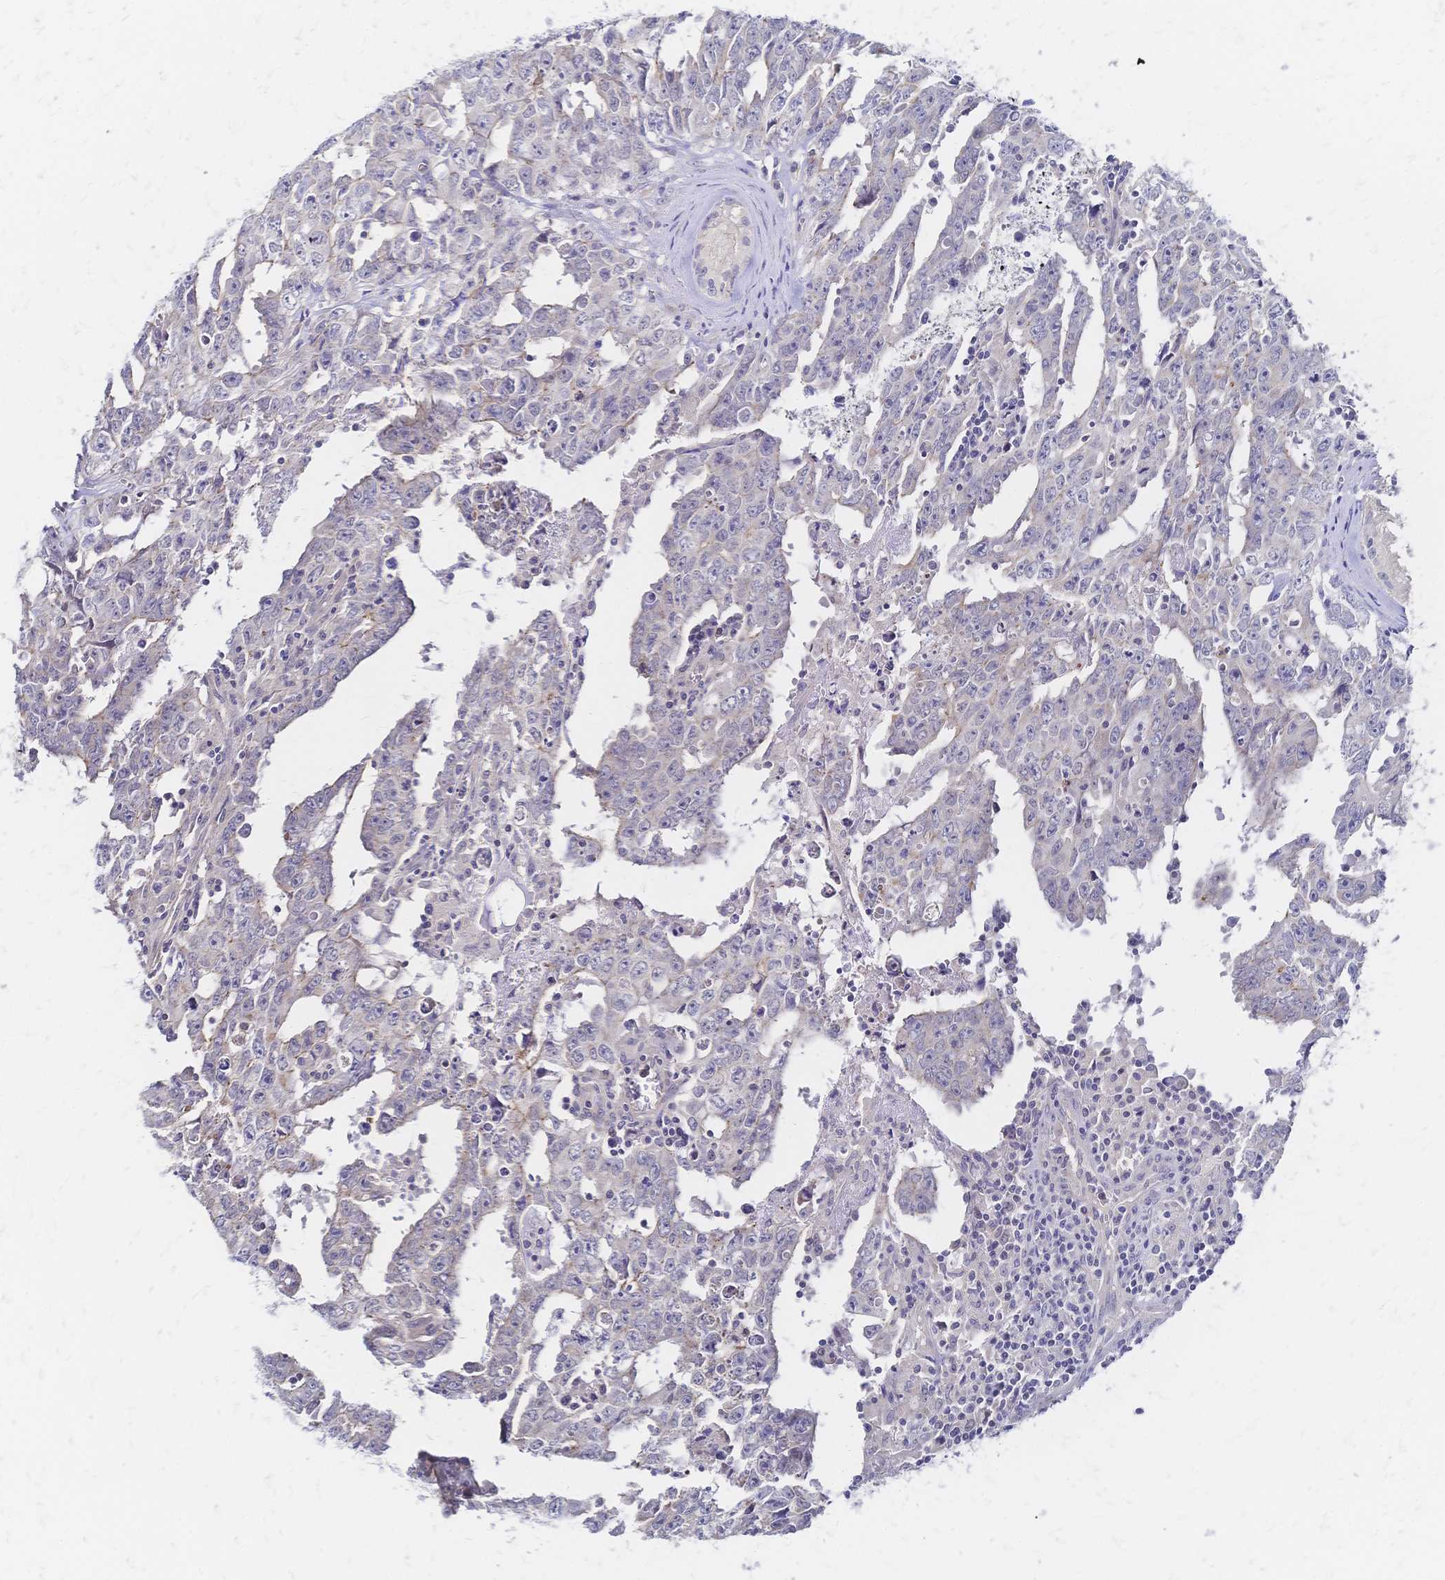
{"staining": {"intensity": "negative", "quantity": "none", "location": "none"}, "tissue": "testis cancer", "cell_type": "Tumor cells", "image_type": "cancer", "snomed": [{"axis": "morphology", "description": "Carcinoma, Embryonal, NOS"}, {"axis": "topography", "description": "Testis"}], "caption": "An immunohistochemistry micrograph of embryonal carcinoma (testis) is shown. There is no staining in tumor cells of embryonal carcinoma (testis).", "gene": "SLC5A1", "patient": {"sex": "male", "age": 22}}